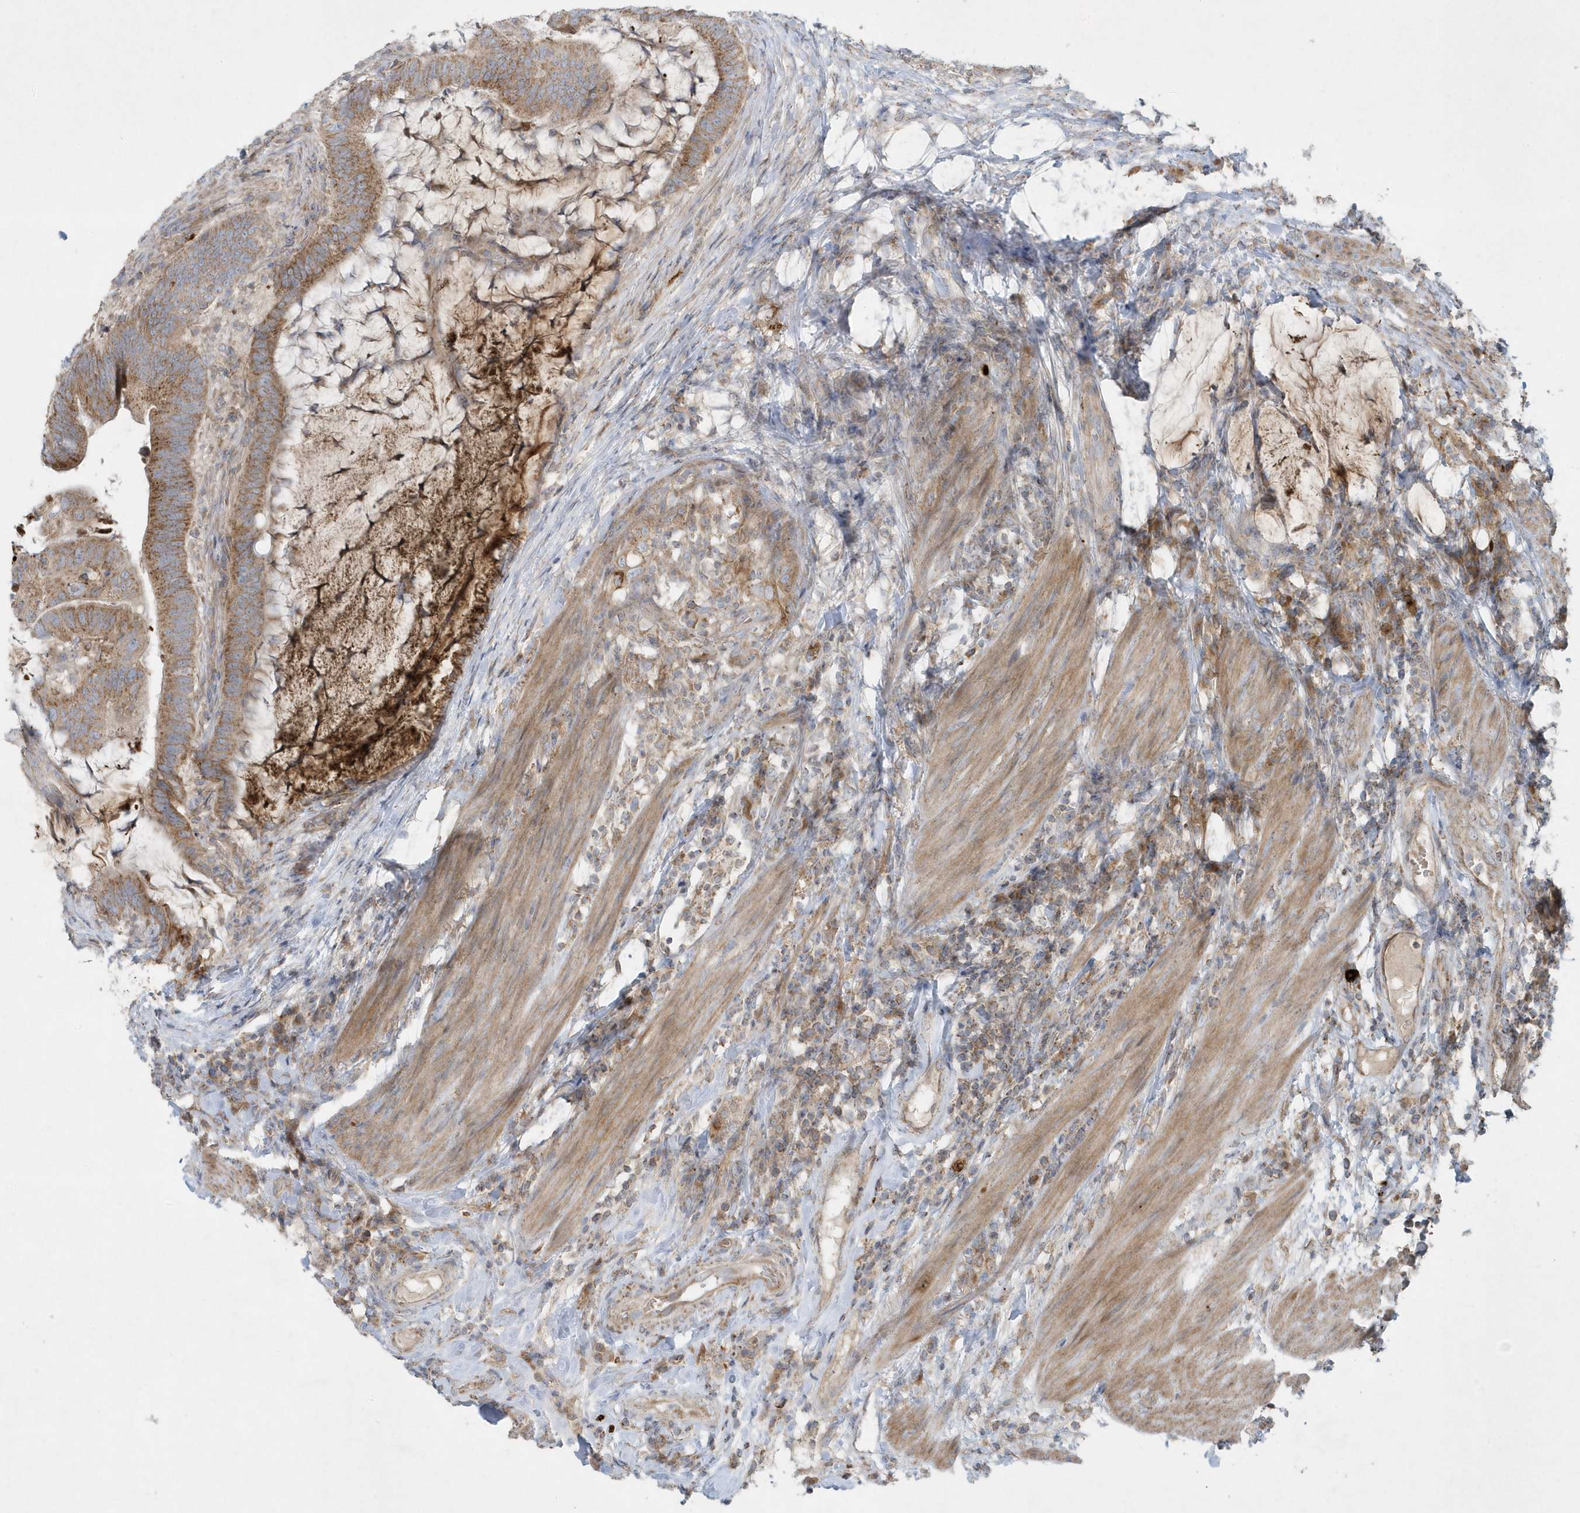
{"staining": {"intensity": "moderate", "quantity": ">75%", "location": "cytoplasmic/membranous"}, "tissue": "colorectal cancer", "cell_type": "Tumor cells", "image_type": "cancer", "snomed": [{"axis": "morphology", "description": "Adenocarcinoma, NOS"}, {"axis": "topography", "description": "Colon"}], "caption": "Moderate cytoplasmic/membranous protein positivity is present in about >75% of tumor cells in adenocarcinoma (colorectal). (Brightfield microscopy of DAB IHC at high magnification).", "gene": "SLC38A2", "patient": {"sex": "female", "age": 66}}